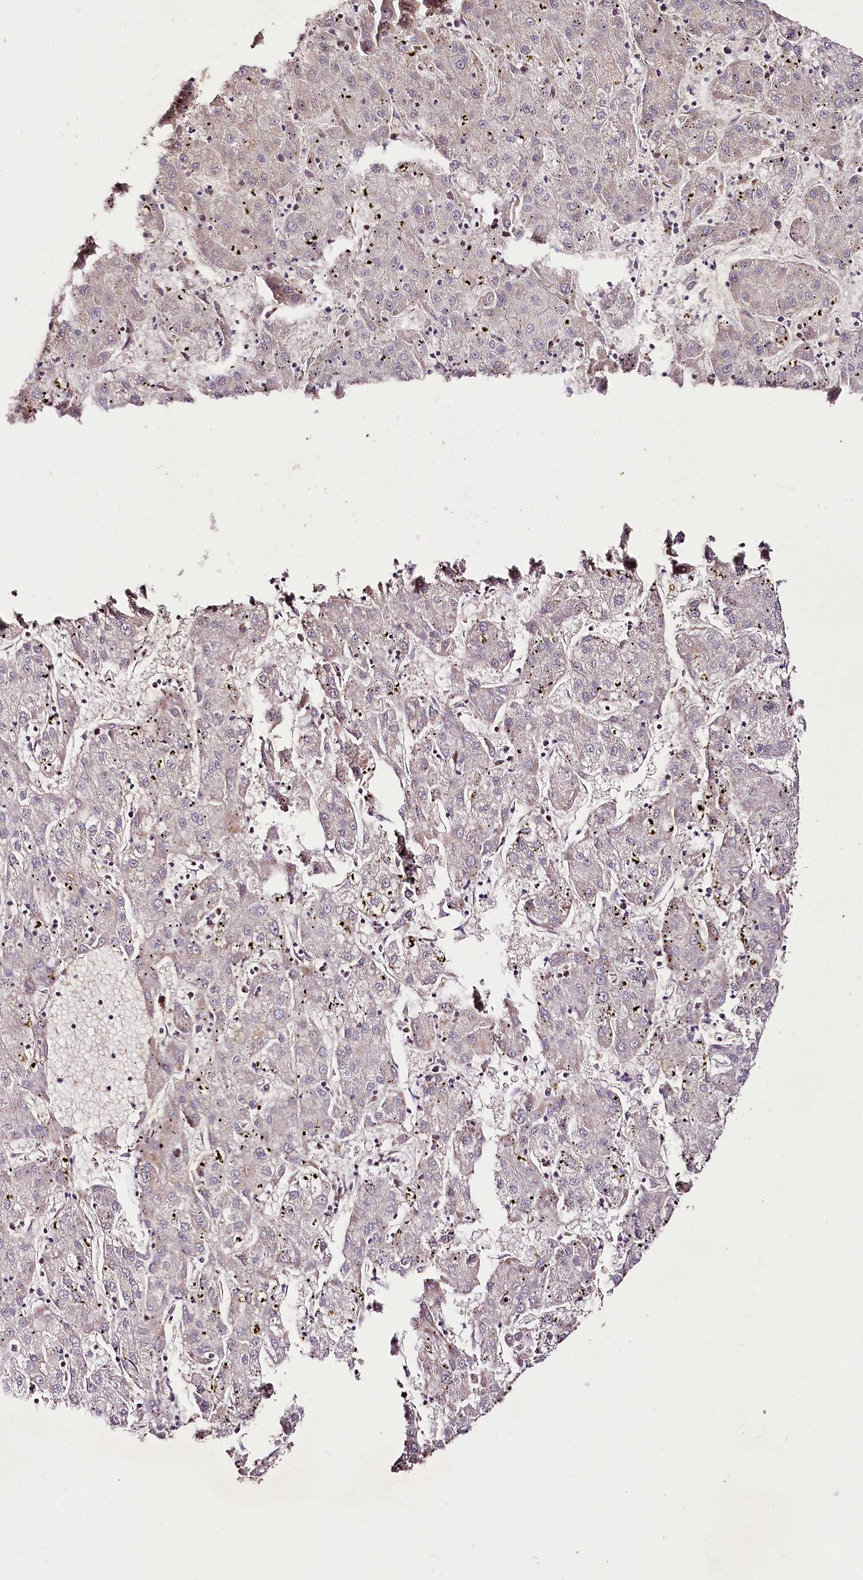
{"staining": {"intensity": "negative", "quantity": "none", "location": "none"}, "tissue": "liver cancer", "cell_type": "Tumor cells", "image_type": "cancer", "snomed": [{"axis": "morphology", "description": "Carcinoma, Hepatocellular, NOS"}, {"axis": "topography", "description": "Liver"}], "caption": "There is no significant expression in tumor cells of hepatocellular carcinoma (liver). The staining is performed using DAB (3,3'-diaminobenzidine) brown chromogen with nuclei counter-stained in using hematoxylin.", "gene": "CARD19", "patient": {"sex": "male", "age": 72}}